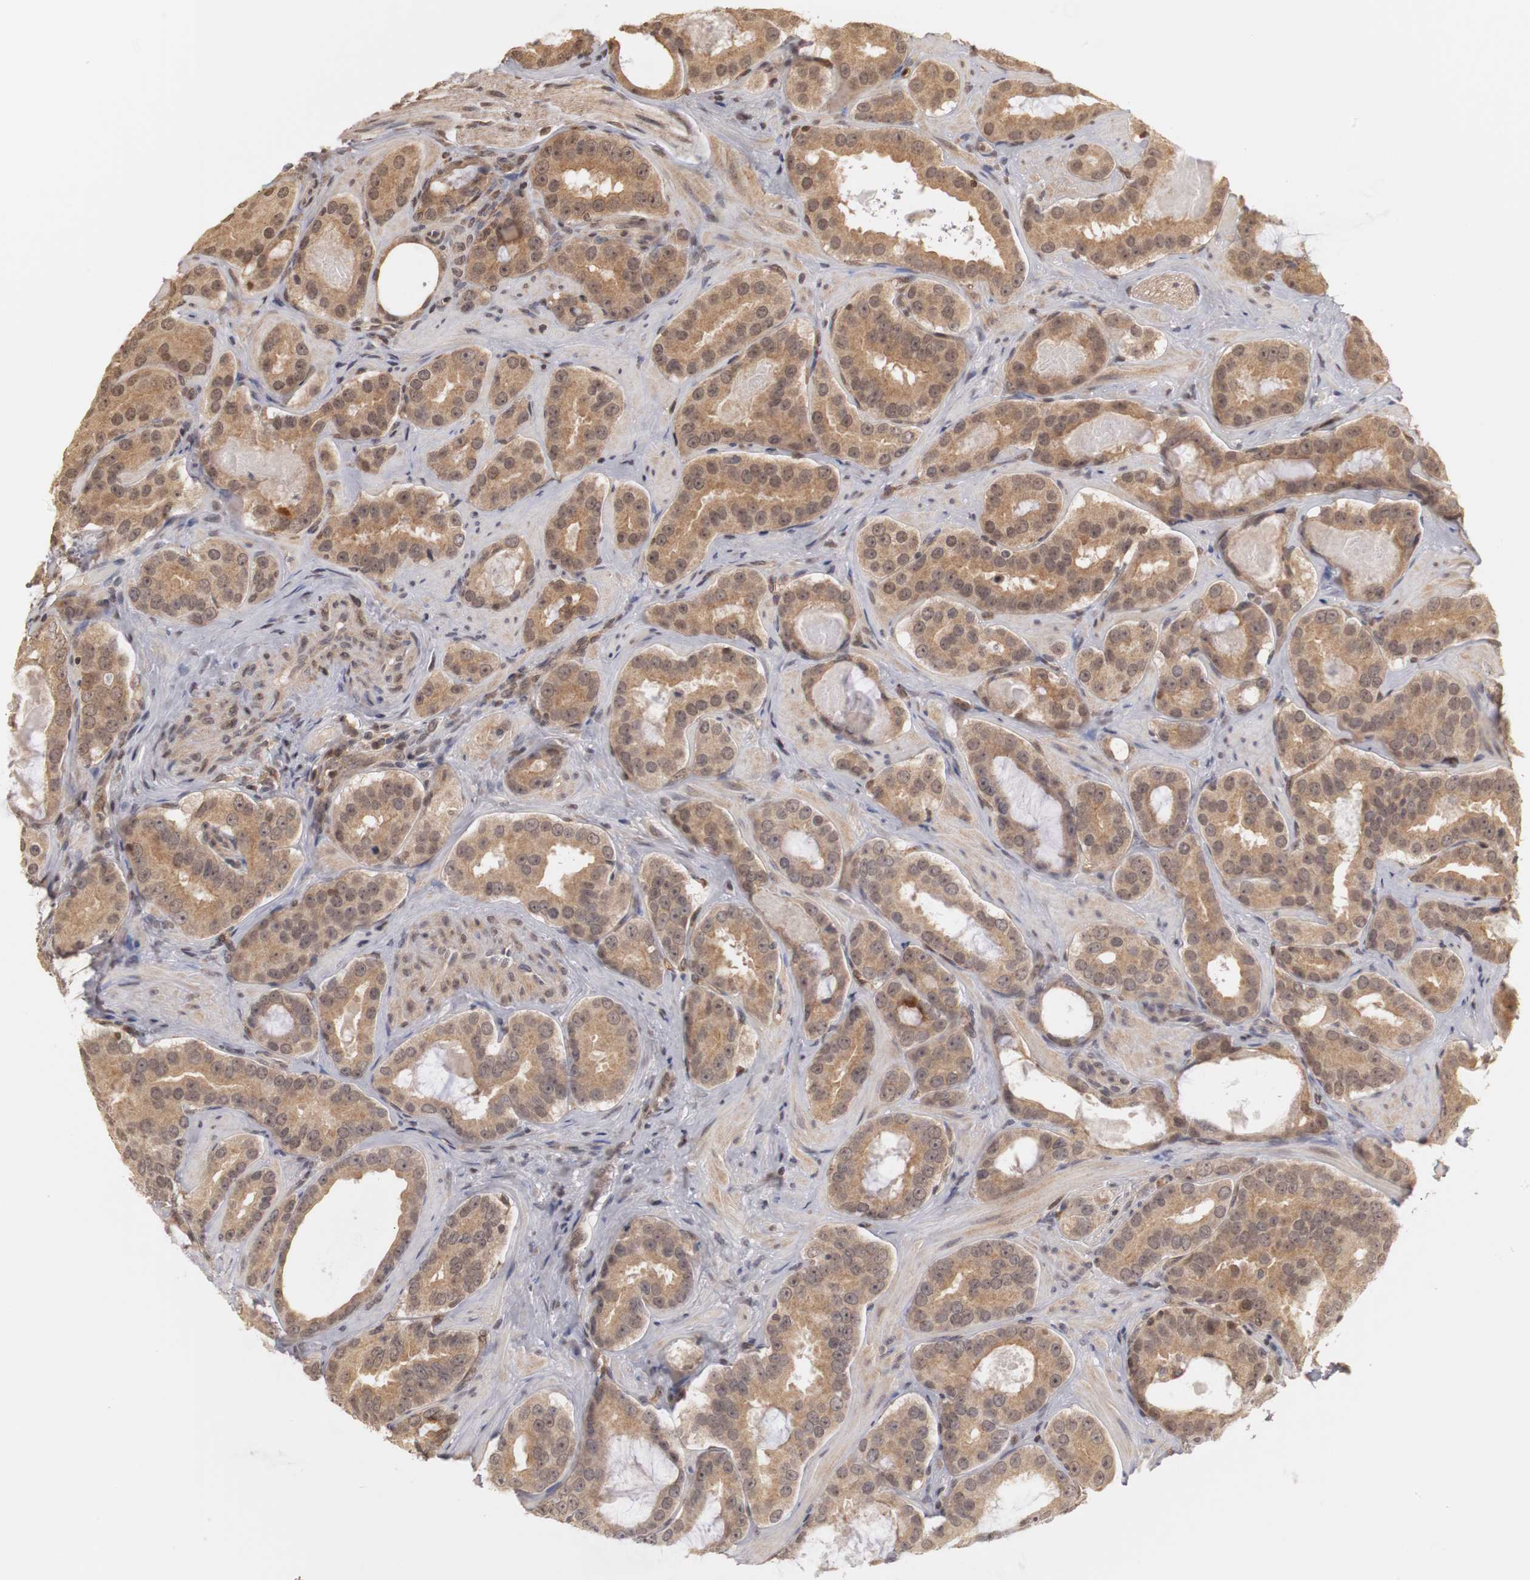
{"staining": {"intensity": "moderate", "quantity": ">75%", "location": "cytoplasmic/membranous"}, "tissue": "prostate cancer", "cell_type": "Tumor cells", "image_type": "cancer", "snomed": [{"axis": "morphology", "description": "Adenocarcinoma, Low grade"}, {"axis": "topography", "description": "Prostate"}], "caption": "Protein staining by IHC reveals moderate cytoplasmic/membranous staining in approximately >75% of tumor cells in prostate cancer.", "gene": "PLEKHA1", "patient": {"sex": "male", "age": 59}}